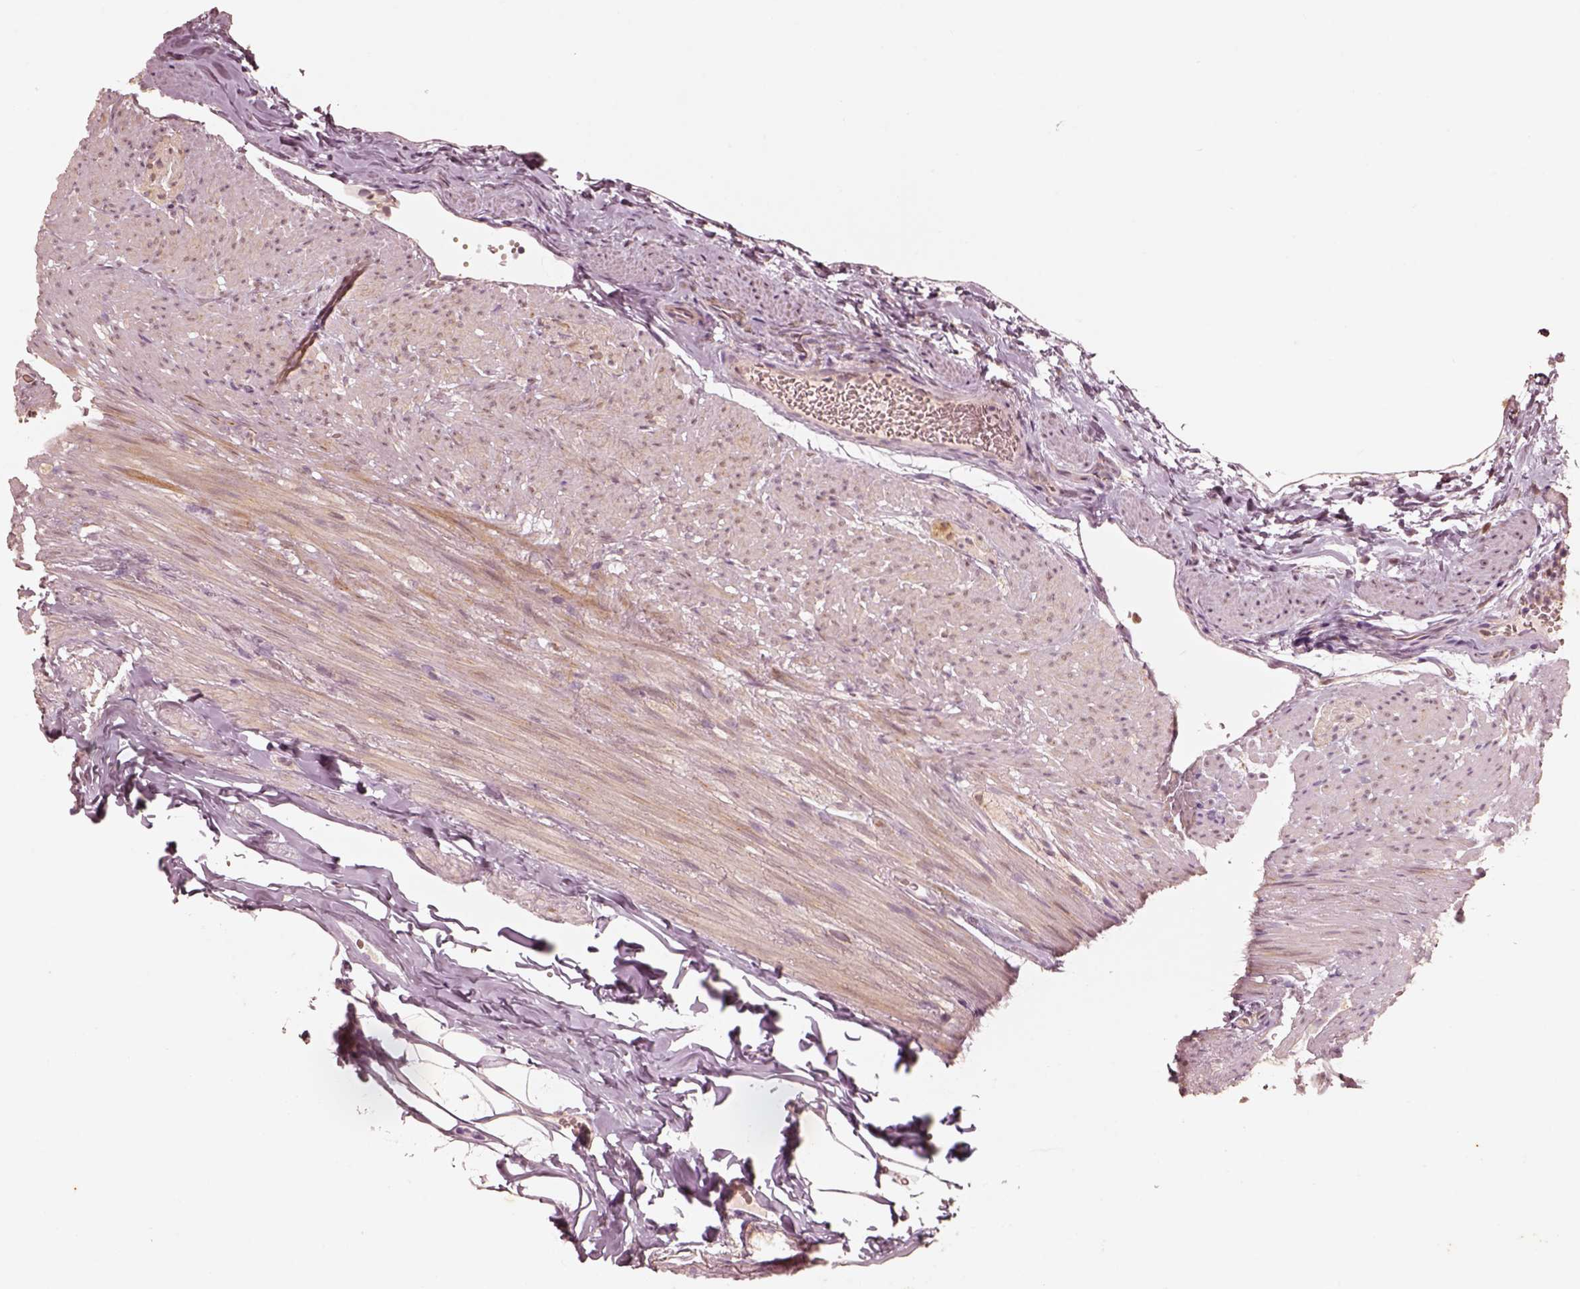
{"staining": {"intensity": "moderate", "quantity": ">75%", "location": "cytoplasmic/membranous"}, "tissue": "appendix", "cell_type": "Glandular cells", "image_type": "normal", "snomed": [{"axis": "morphology", "description": "Normal tissue, NOS"}, {"axis": "topography", "description": "Appendix"}], "caption": "A brown stain highlights moderate cytoplasmic/membranous expression of a protein in glandular cells of benign appendix.", "gene": "WLS", "patient": {"sex": "male", "age": 47}}